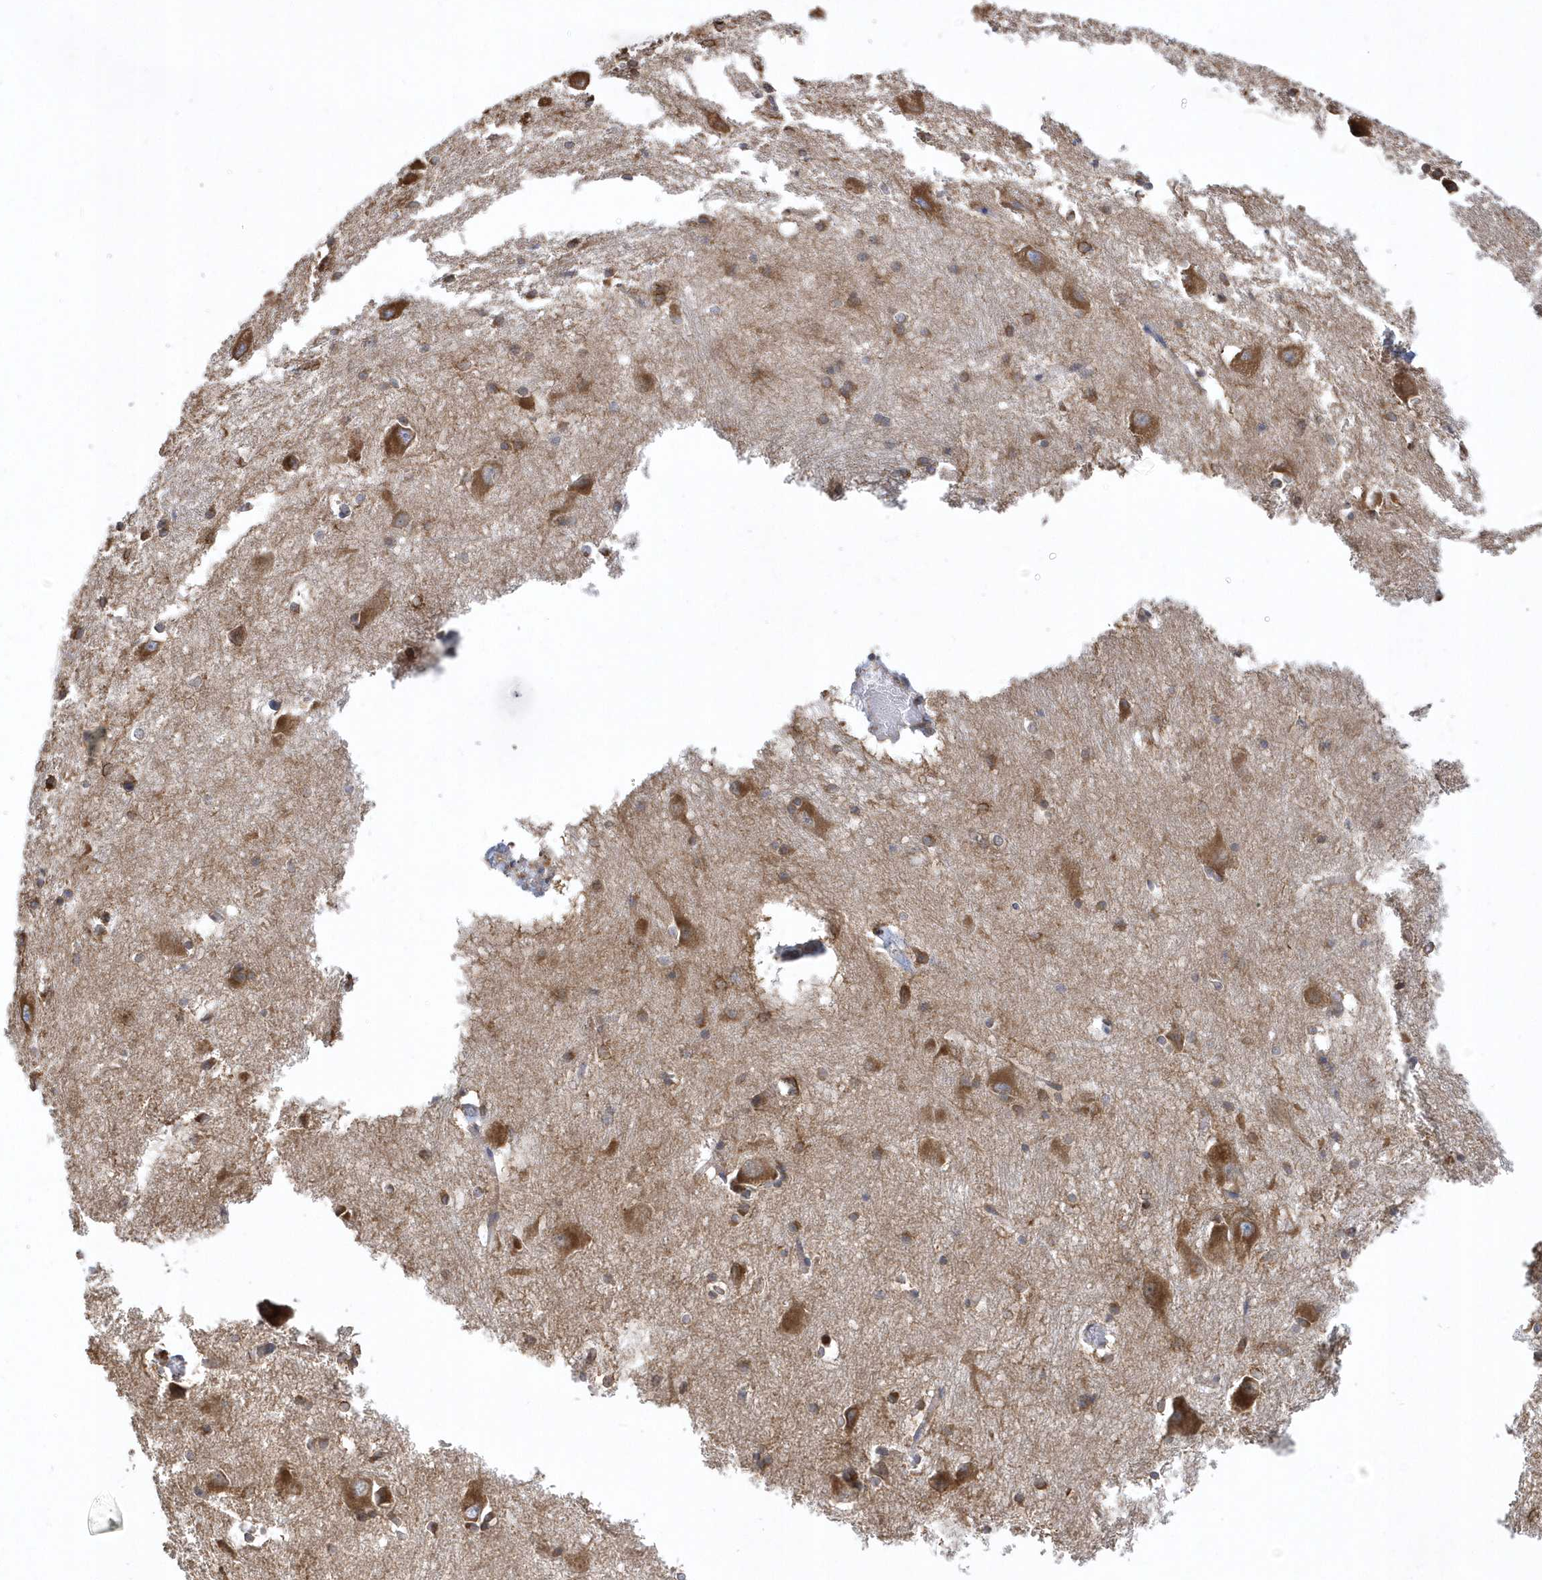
{"staining": {"intensity": "moderate", "quantity": "25%-75%", "location": "cytoplasmic/membranous"}, "tissue": "caudate", "cell_type": "Glial cells", "image_type": "normal", "snomed": [{"axis": "morphology", "description": "Normal tissue, NOS"}, {"axis": "topography", "description": "Lateral ventricle wall"}], "caption": "Protein positivity by immunohistochemistry (IHC) reveals moderate cytoplasmic/membranous staining in approximately 25%-75% of glial cells in benign caudate.", "gene": "VAMP7", "patient": {"sex": "male", "age": 37}}